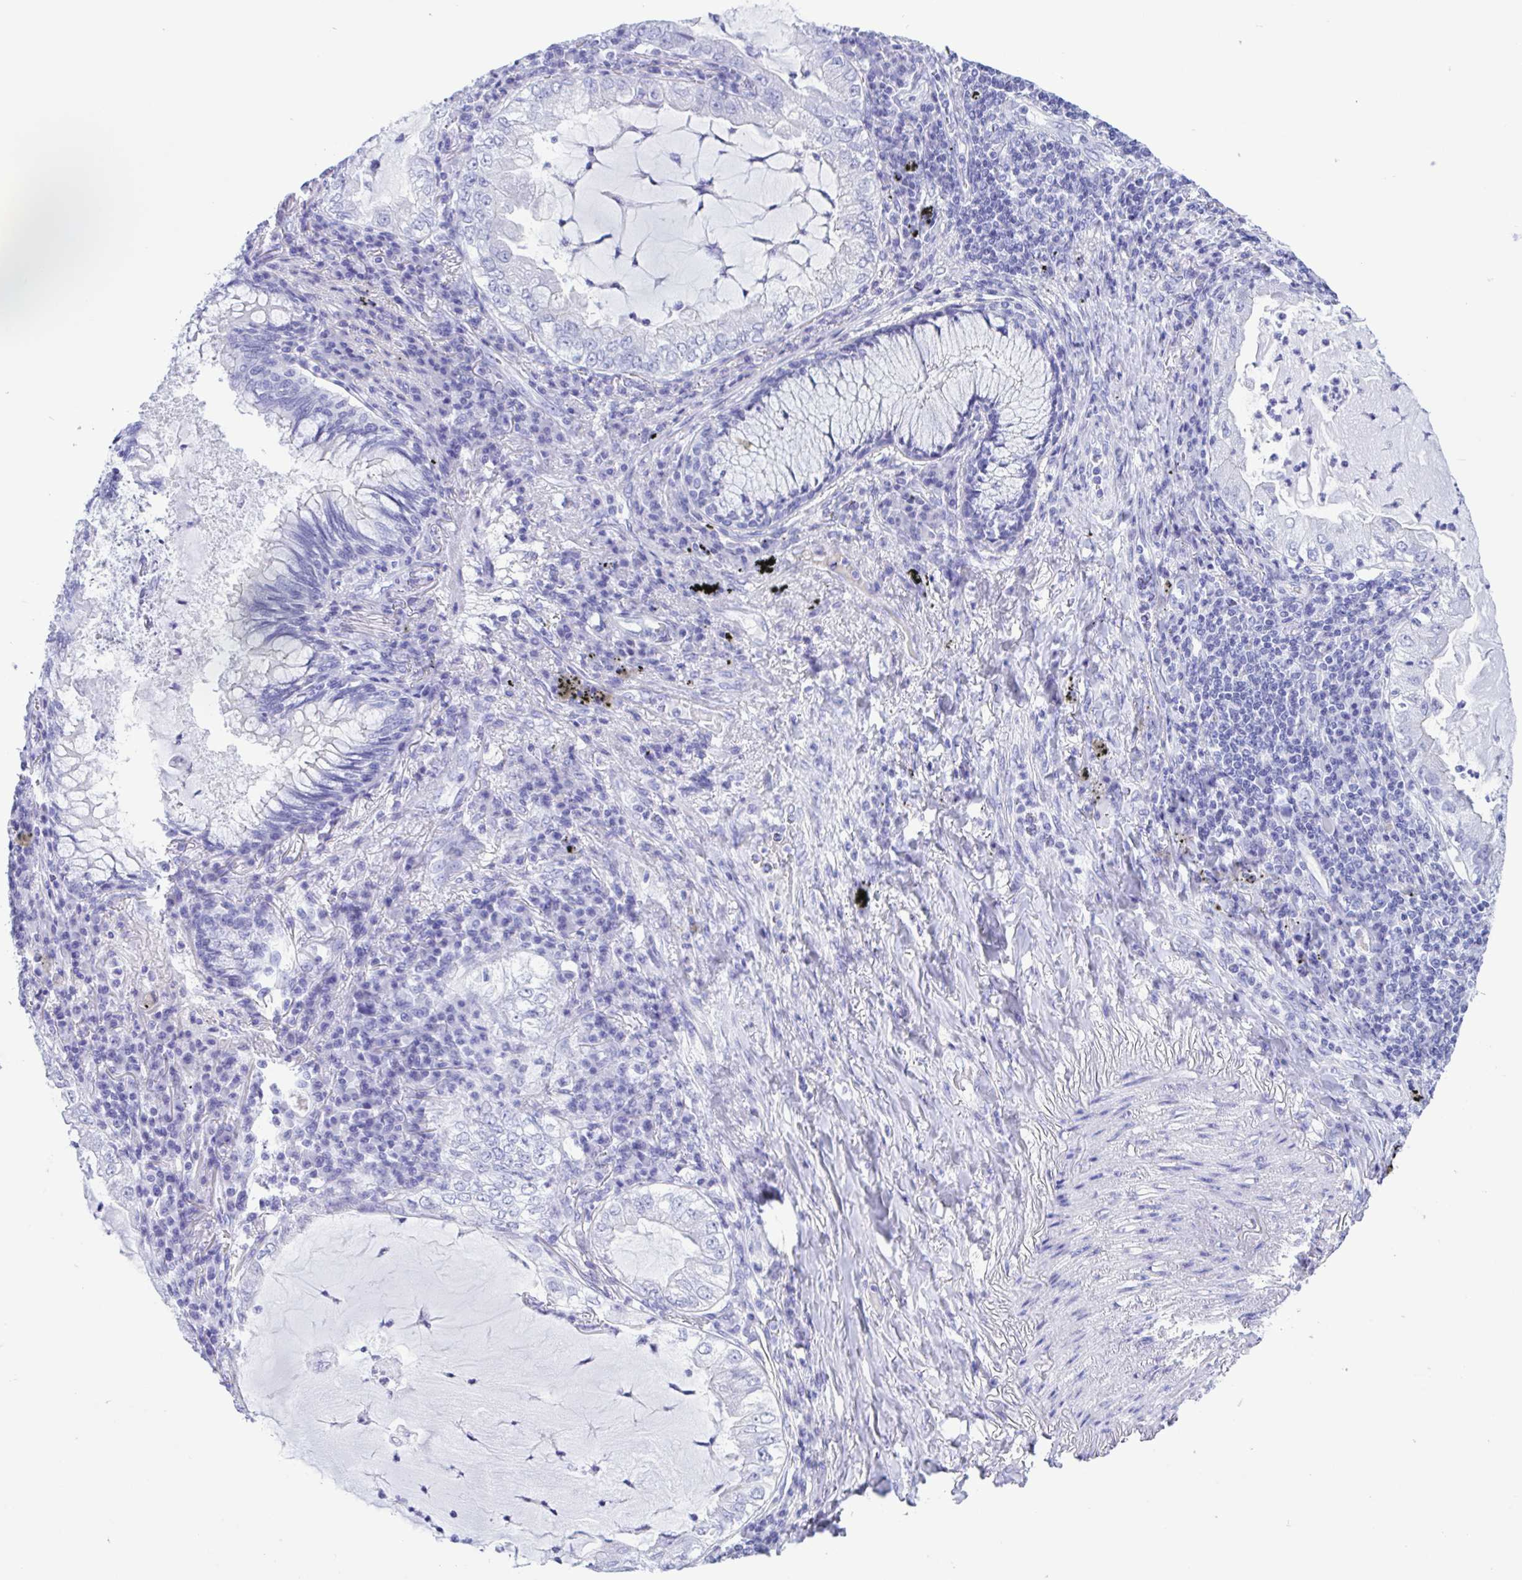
{"staining": {"intensity": "negative", "quantity": "none", "location": "none"}, "tissue": "lung cancer", "cell_type": "Tumor cells", "image_type": "cancer", "snomed": [{"axis": "morphology", "description": "Adenocarcinoma, NOS"}, {"axis": "topography", "description": "Lung"}], "caption": "DAB (3,3'-diaminobenzidine) immunohistochemical staining of adenocarcinoma (lung) shows no significant expression in tumor cells.", "gene": "TSPY2", "patient": {"sex": "female", "age": 73}}